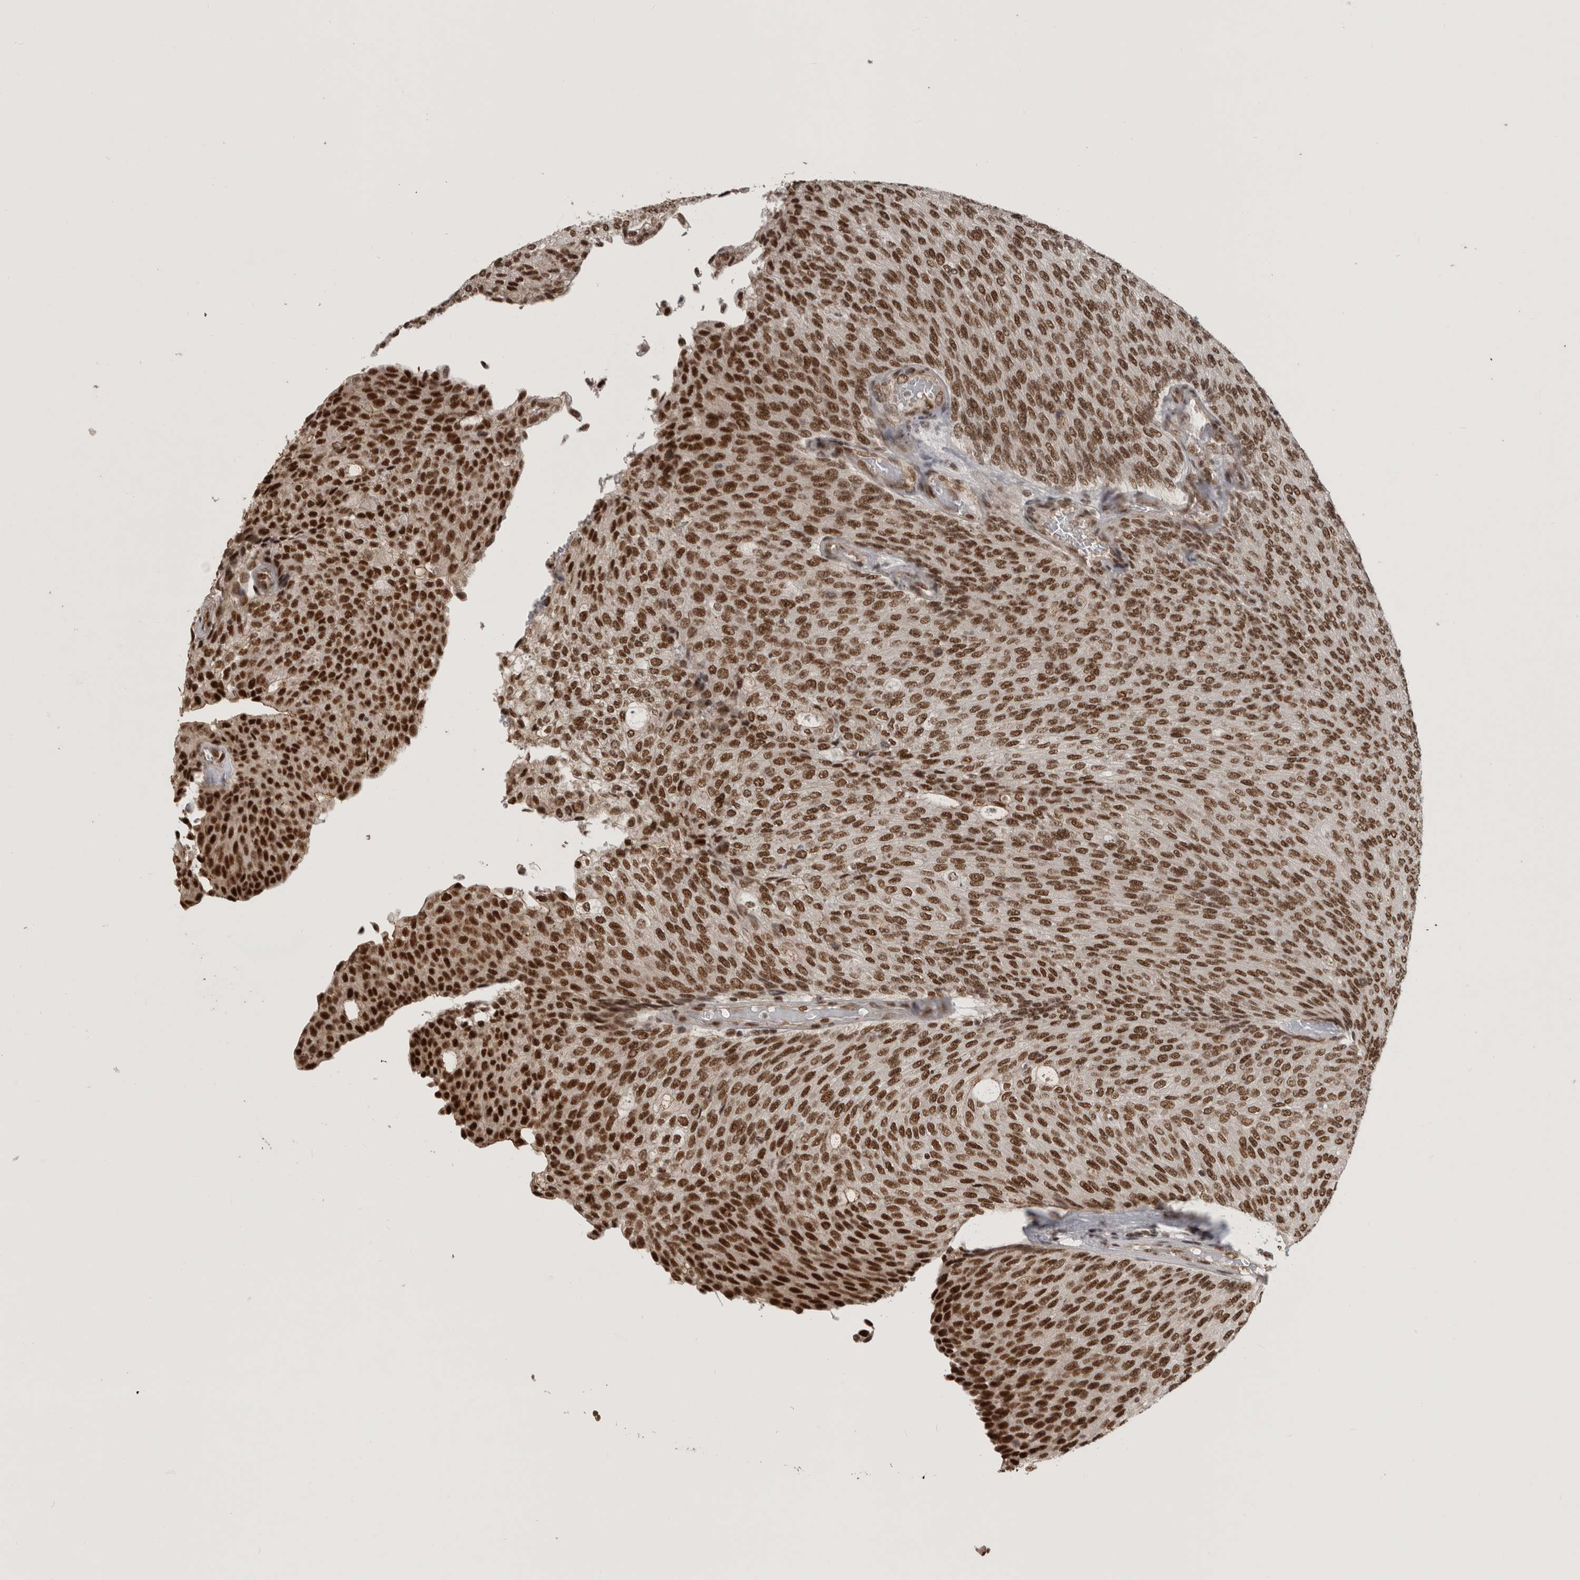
{"staining": {"intensity": "strong", "quantity": ">75%", "location": "nuclear"}, "tissue": "urothelial cancer", "cell_type": "Tumor cells", "image_type": "cancer", "snomed": [{"axis": "morphology", "description": "Urothelial carcinoma, Low grade"}, {"axis": "topography", "description": "Urinary bladder"}], "caption": "Protein expression analysis of urothelial cancer exhibits strong nuclear staining in about >75% of tumor cells.", "gene": "CBLL1", "patient": {"sex": "female", "age": 79}}